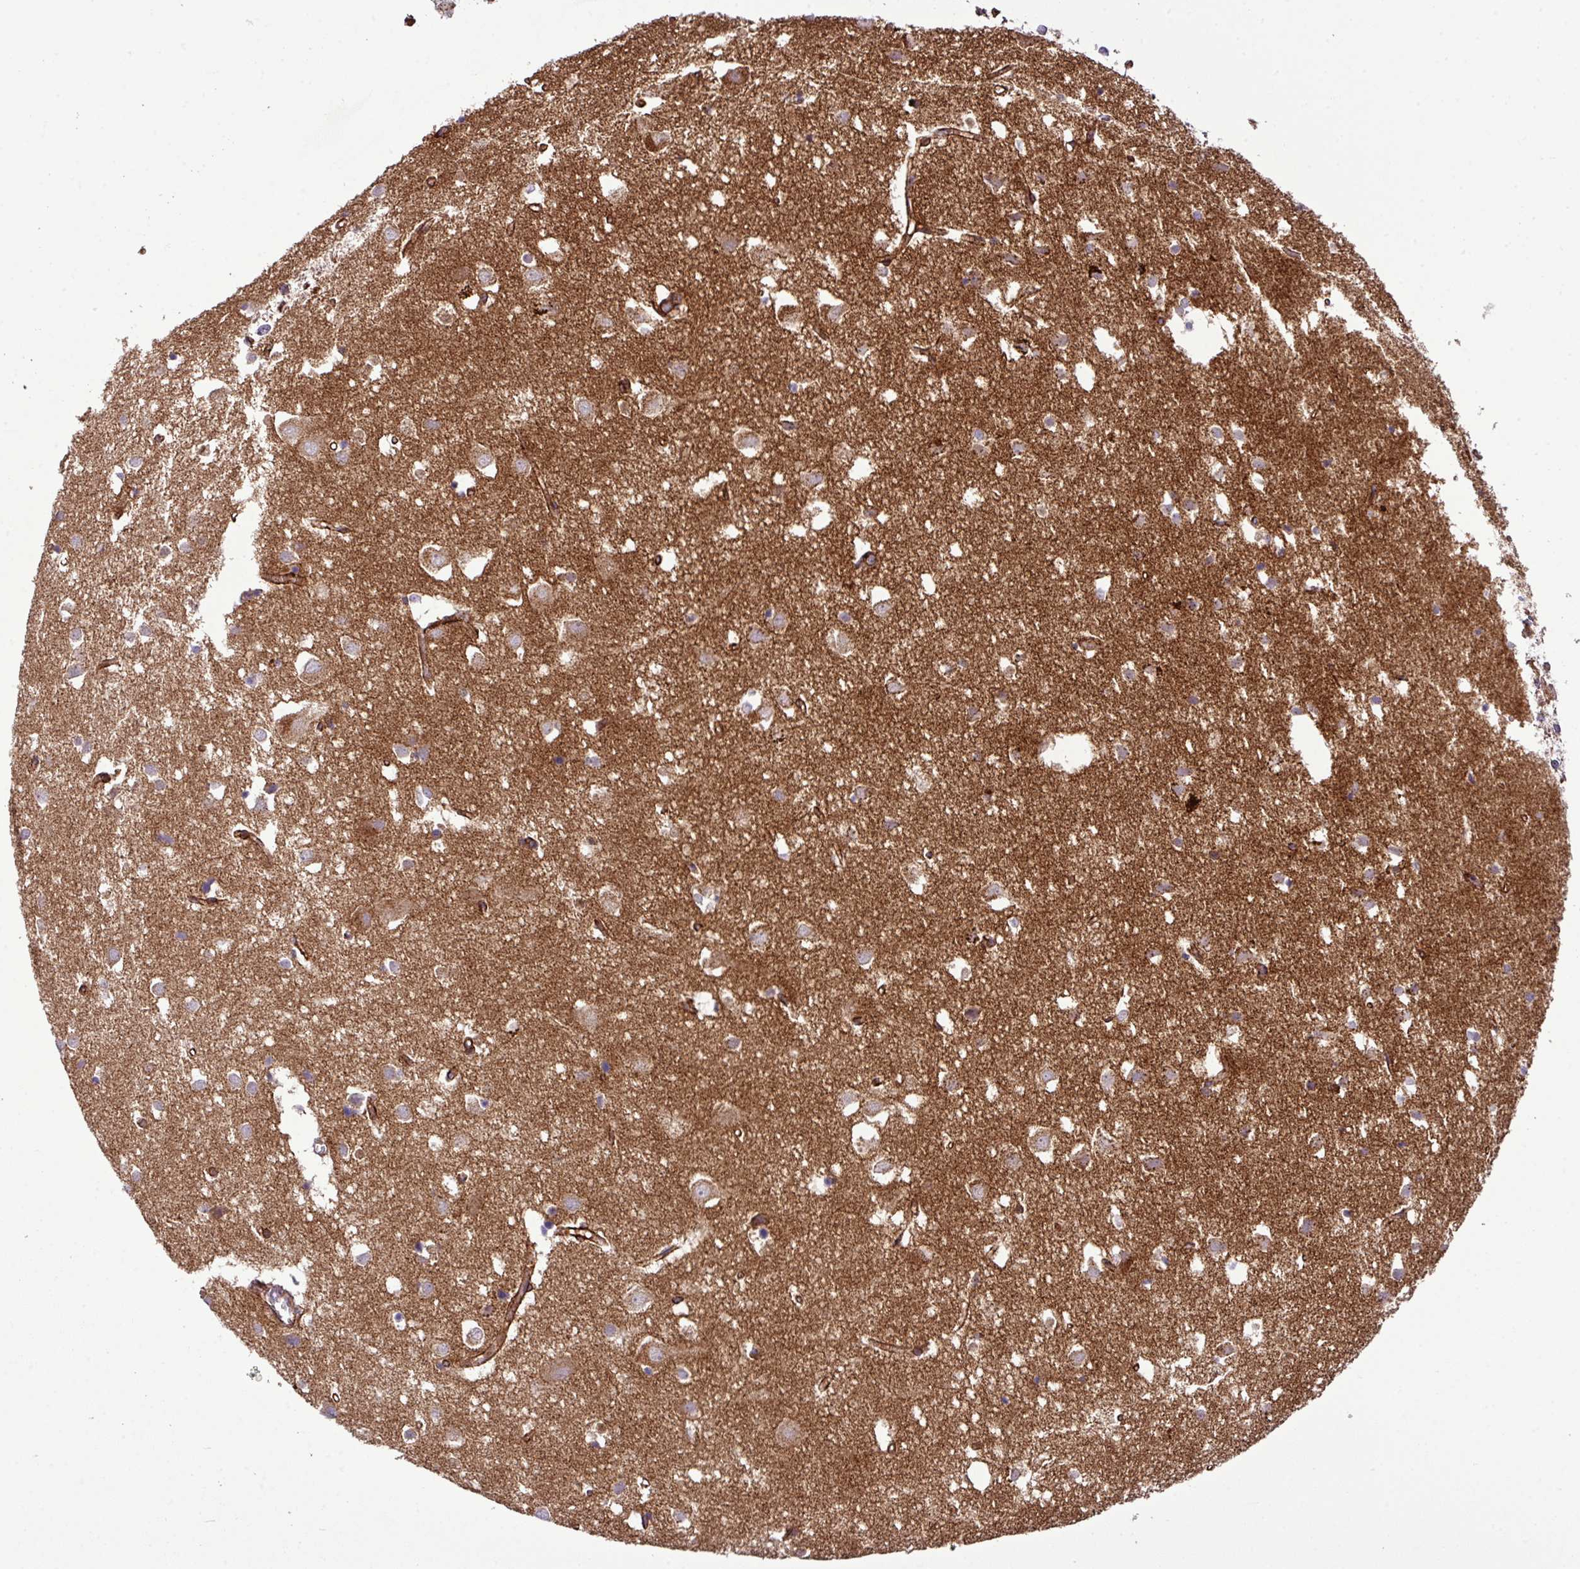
{"staining": {"intensity": "strong", "quantity": ">75%", "location": "cytoplasmic/membranous"}, "tissue": "cerebral cortex", "cell_type": "Endothelial cells", "image_type": "normal", "snomed": [{"axis": "morphology", "description": "Normal tissue, NOS"}, {"axis": "topography", "description": "Cerebral cortex"}], "caption": "A high amount of strong cytoplasmic/membranous staining is present in approximately >75% of endothelial cells in normal cerebral cortex.", "gene": "FAM47E", "patient": {"sex": "male", "age": 70}}